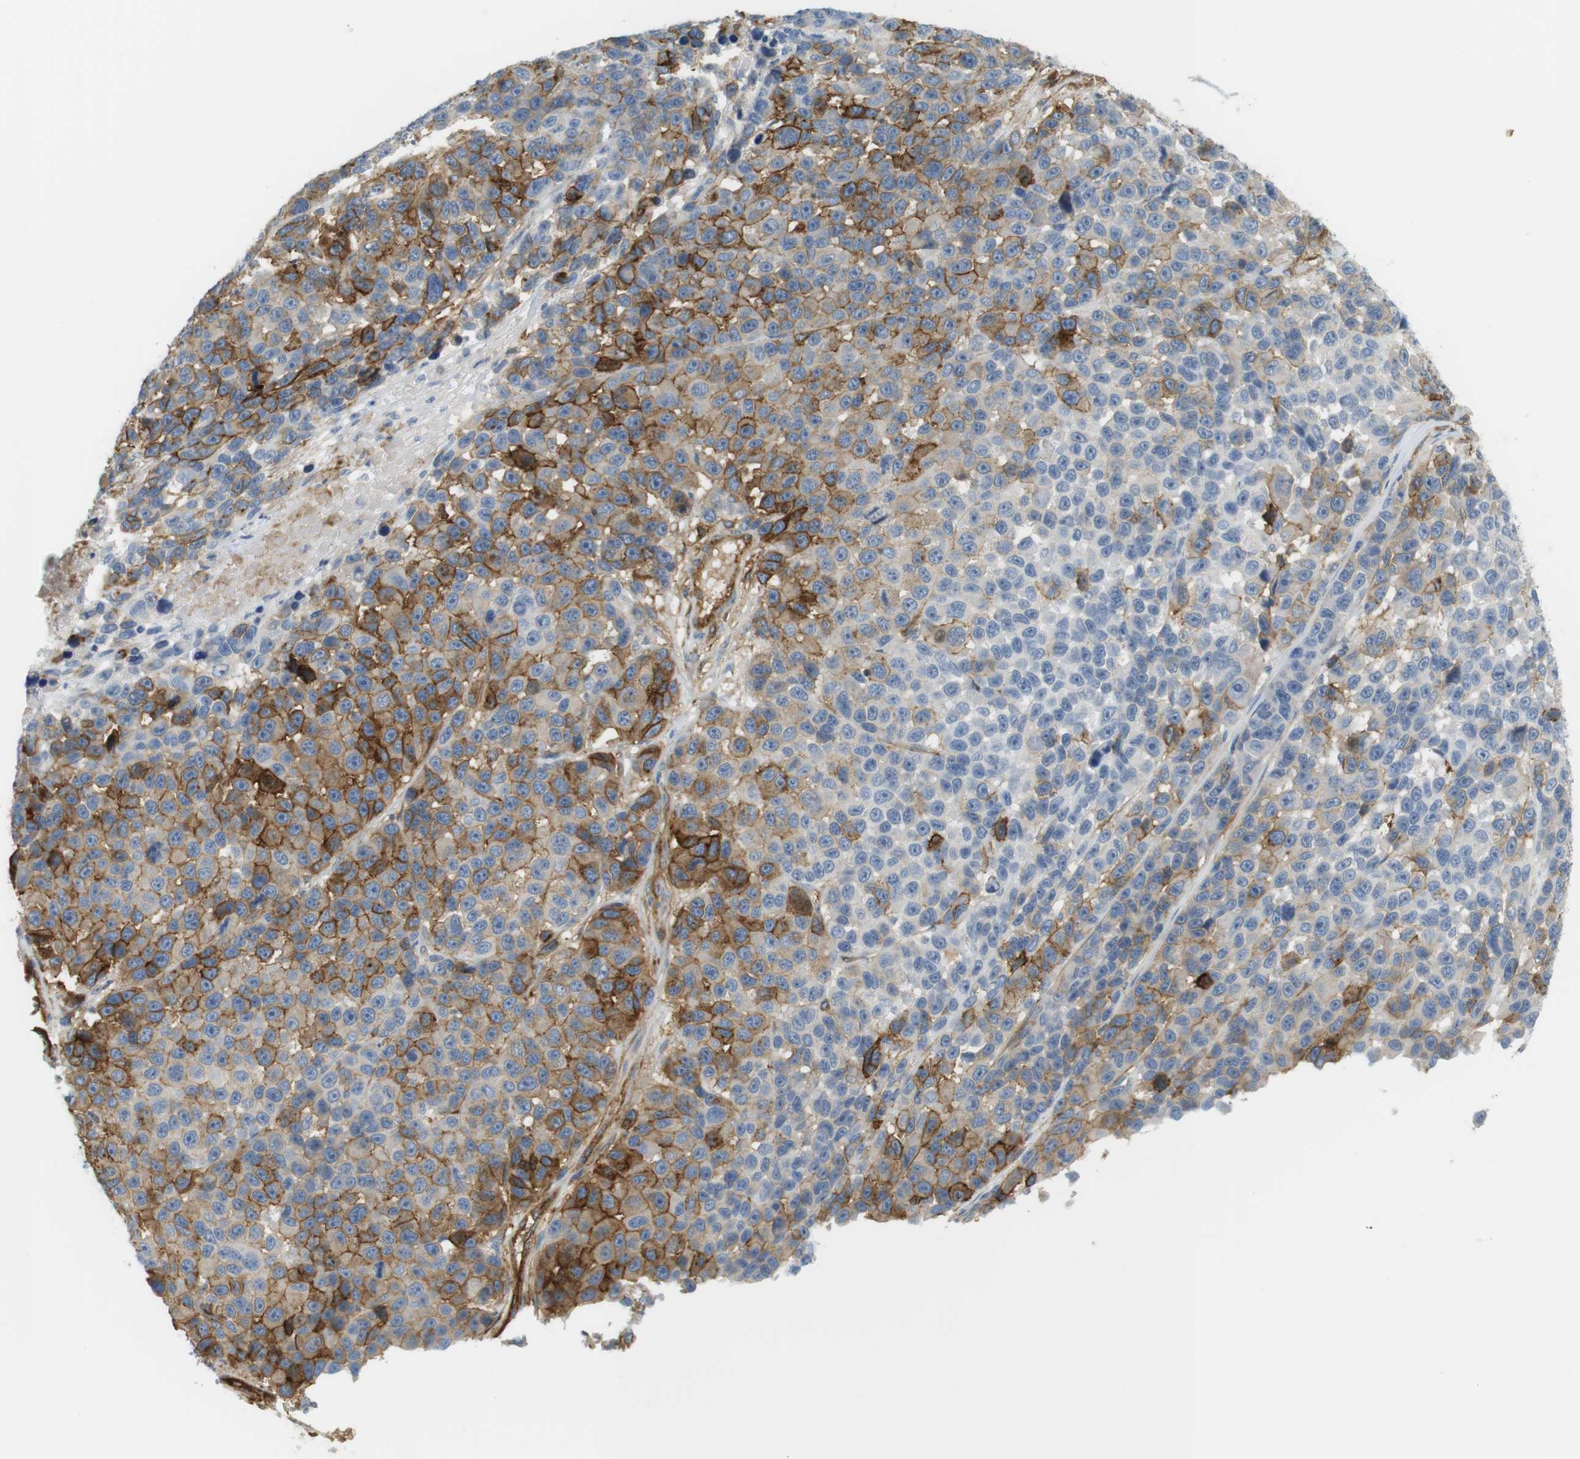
{"staining": {"intensity": "strong", "quantity": "25%-75%", "location": "cytoplasmic/membranous"}, "tissue": "melanoma", "cell_type": "Tumor cells", "image_type": "cancer", "snomed": [{"axis": "morphology", "description": "Malignant melanoma, NOS"}, {"axis": "topography", "description": "Skin"}], "caption": "This micrograph displays IHC staining of malignant melanoma, with high strong cytoplasmic/membranous positivity in about 25%-75% of tumor cells.", "gene": "F2R", "patient": {"sex": "male", "age": 53}}